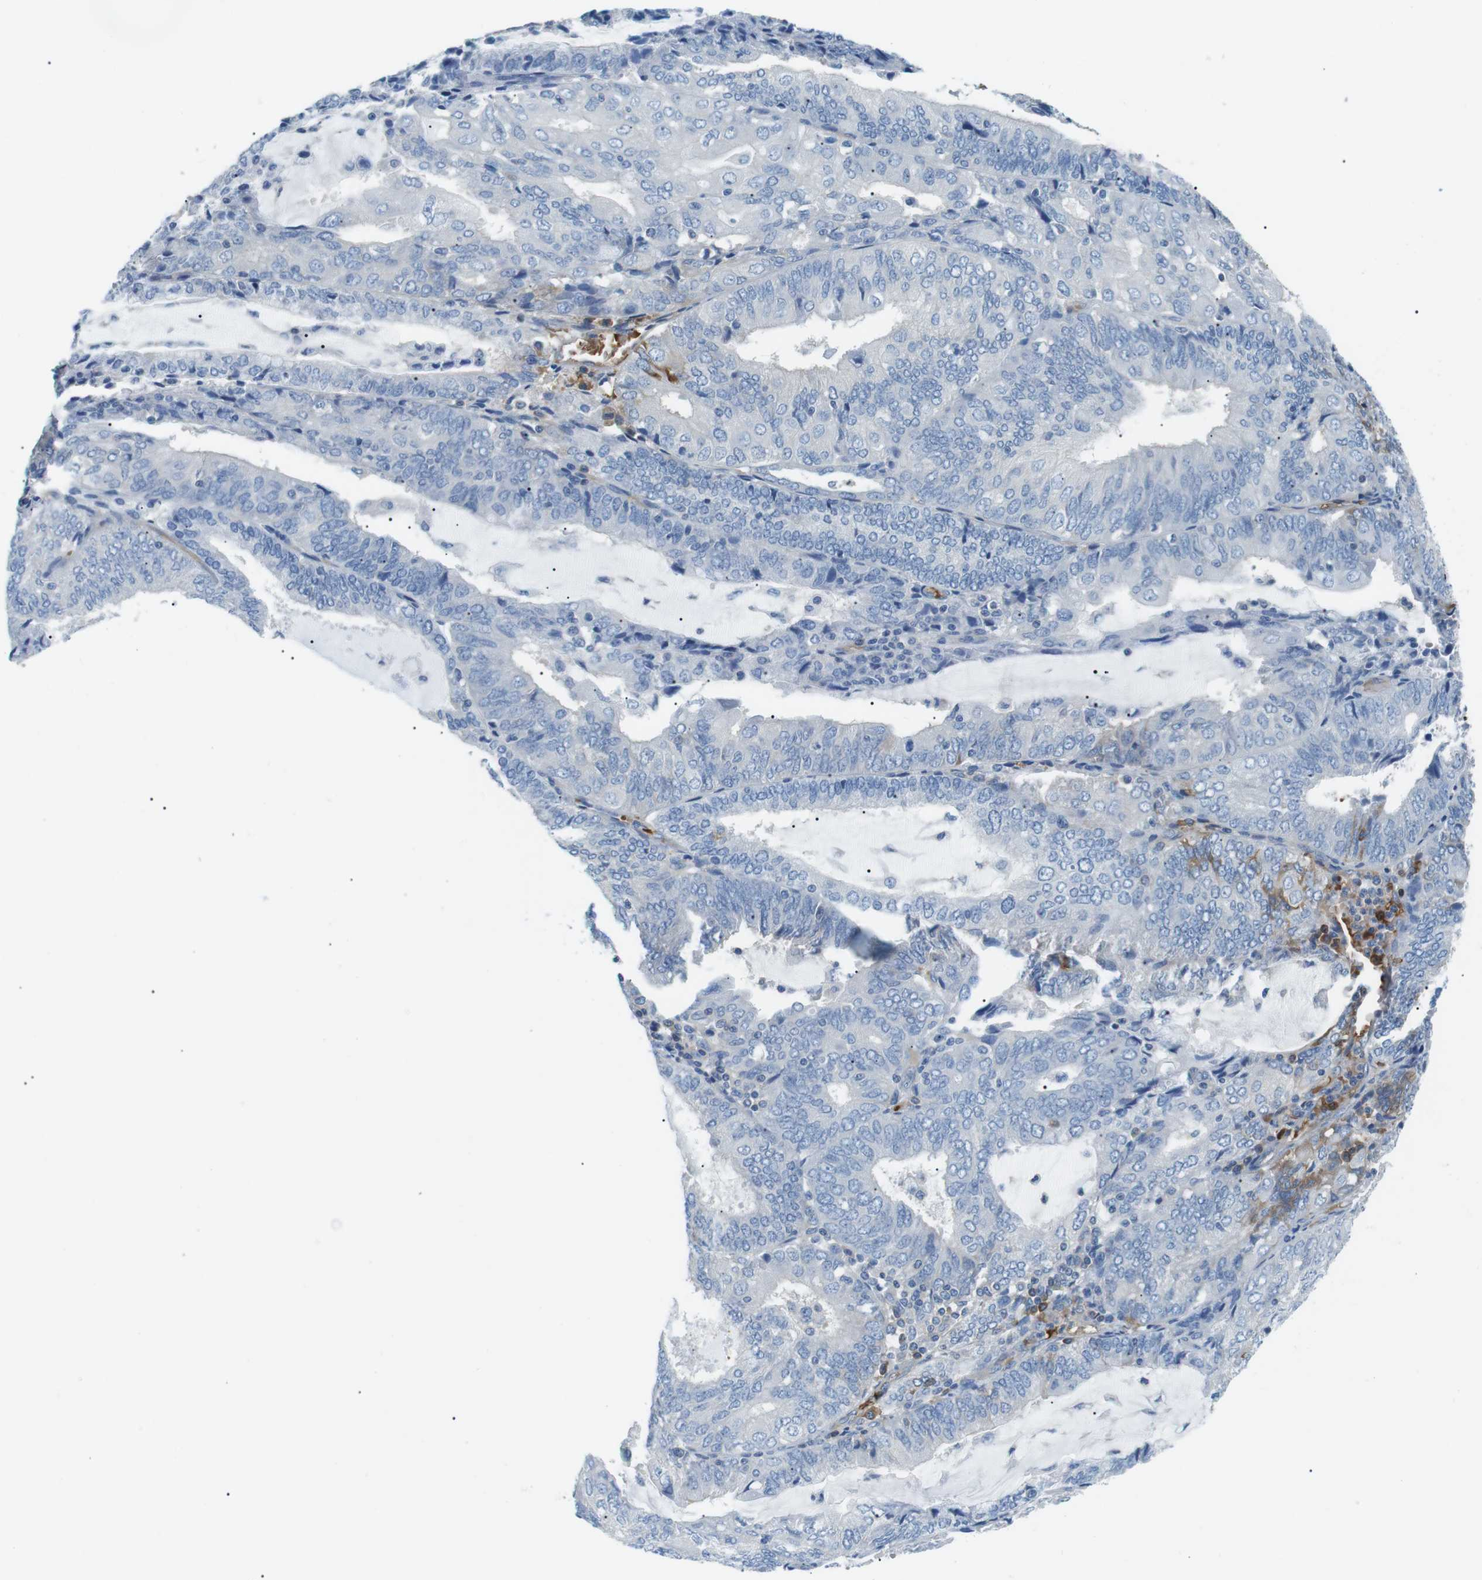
{"staining": {"intensity": "negative", "quantity": "none", "location": "none"}, "tissue": "endometrial cancer", "cell_type": "Tumor cells", "image_type": "cancer", "snomed": [{"axis": "morphology", "description": "Adenocarcinoma, NOS"}, {"axis": "topography", "description": "Endometrium"}], "caption": "Protein analysis of endometrial cancer displays no significant positivity in tumor cells.", "gene": "ADCY10", "patient": {"sex": "female", "age": 81}}